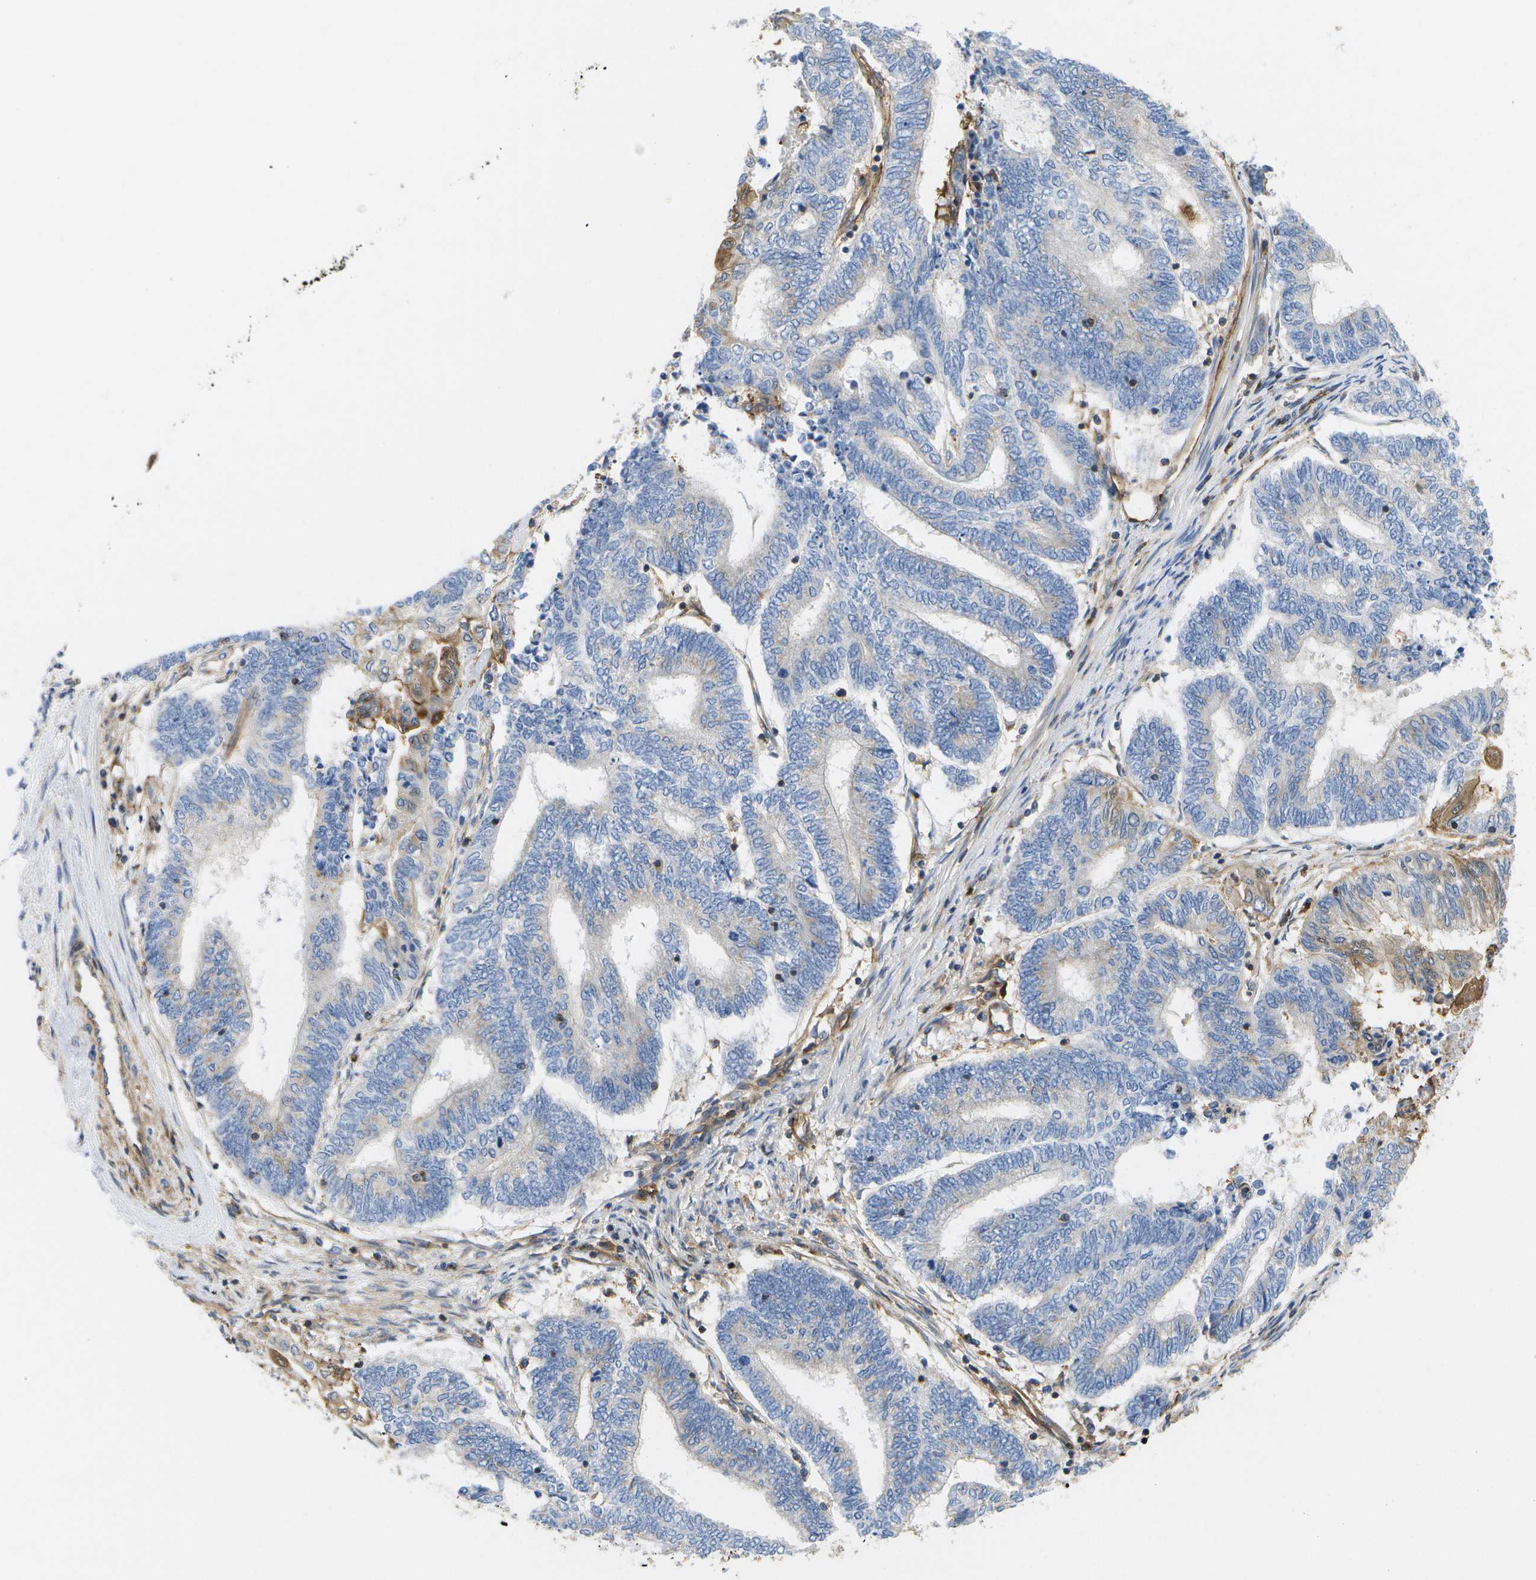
{"staining": {"intensity": "strong", "quantity": "<25%", "location": "cytoplasmic/membranous"}, "tissue": "endometrial cancer", "cell_type": "Tumor cells", "image_type": "cancer", "snomed": [{"axis": "morphology", "description": "Adenocarcinoma, NOS"}, {"axis": "topography", "description": "Uterus"}, {"axis": "topography", "description": "Endometrium"}], "caption": "Tumor cells exhibit medium levels of strong cytoplasmic/membranous expression in approximately <25% of cells in endometrial cancer (adenocarcinoma).", "gene": "BST2", "patient": {"sex": "female", "age": 70}}